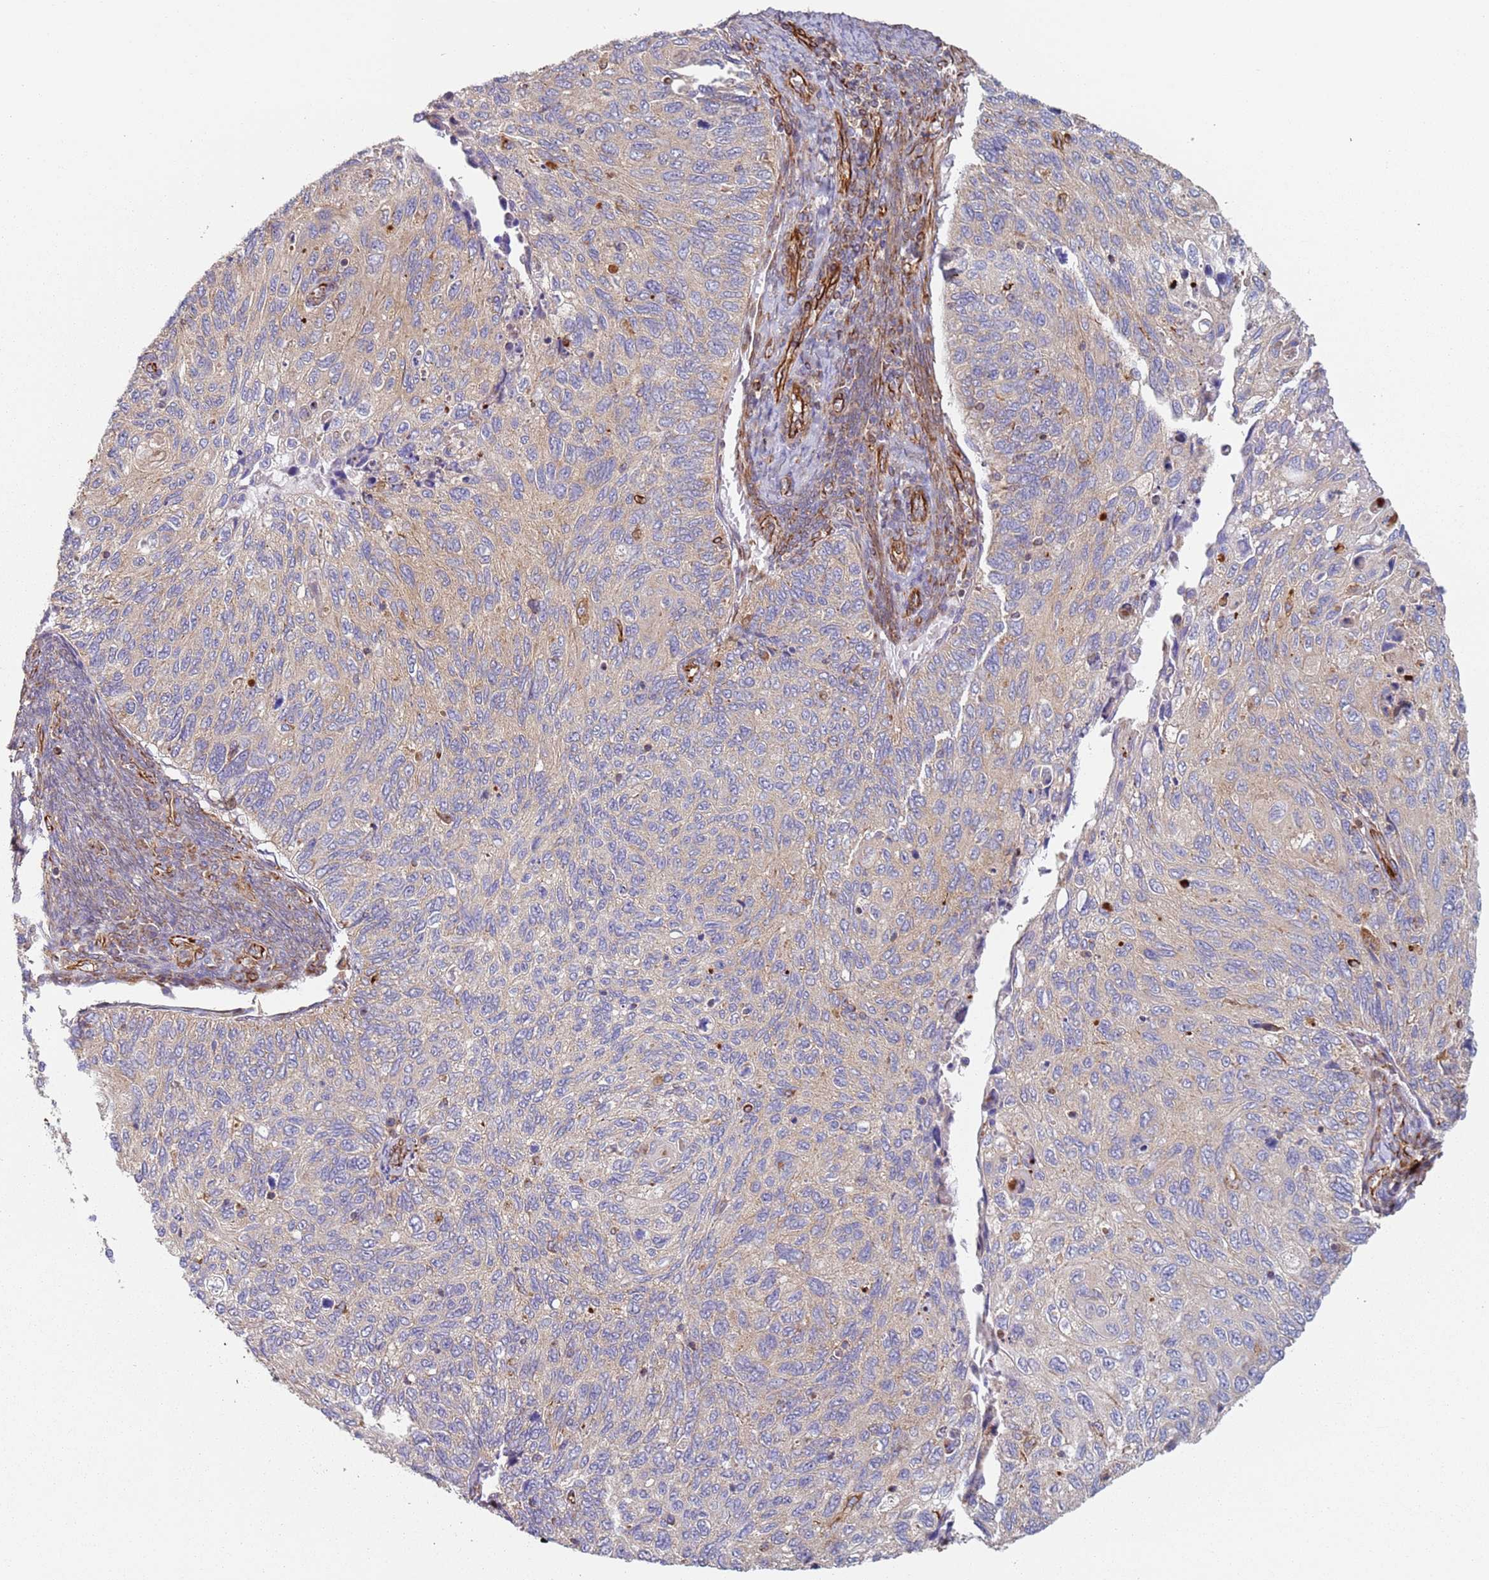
{"staining": {"intensity": "weak", "quantity": "25%-75%", "location": "cytoplasmic/membranous"}, "tissue": "cervical cancer", "cell_type": "Tumor cells", "image_type": "cancer", "snomed": [{"axis": "morphology", "description": "Squamous cell carcinoma, NOS"}, {"axis": "topography", "description": "Cervix"}], "caption": "Brown immunohistochemical staining in human cervical squamous cell carcinoma shows weak cytoplasmic/membranous positivity in approximately 25%-75% of tumor cells.", "gene": "SNAPIN", "patient": {"sex": "female", "age": 70}}